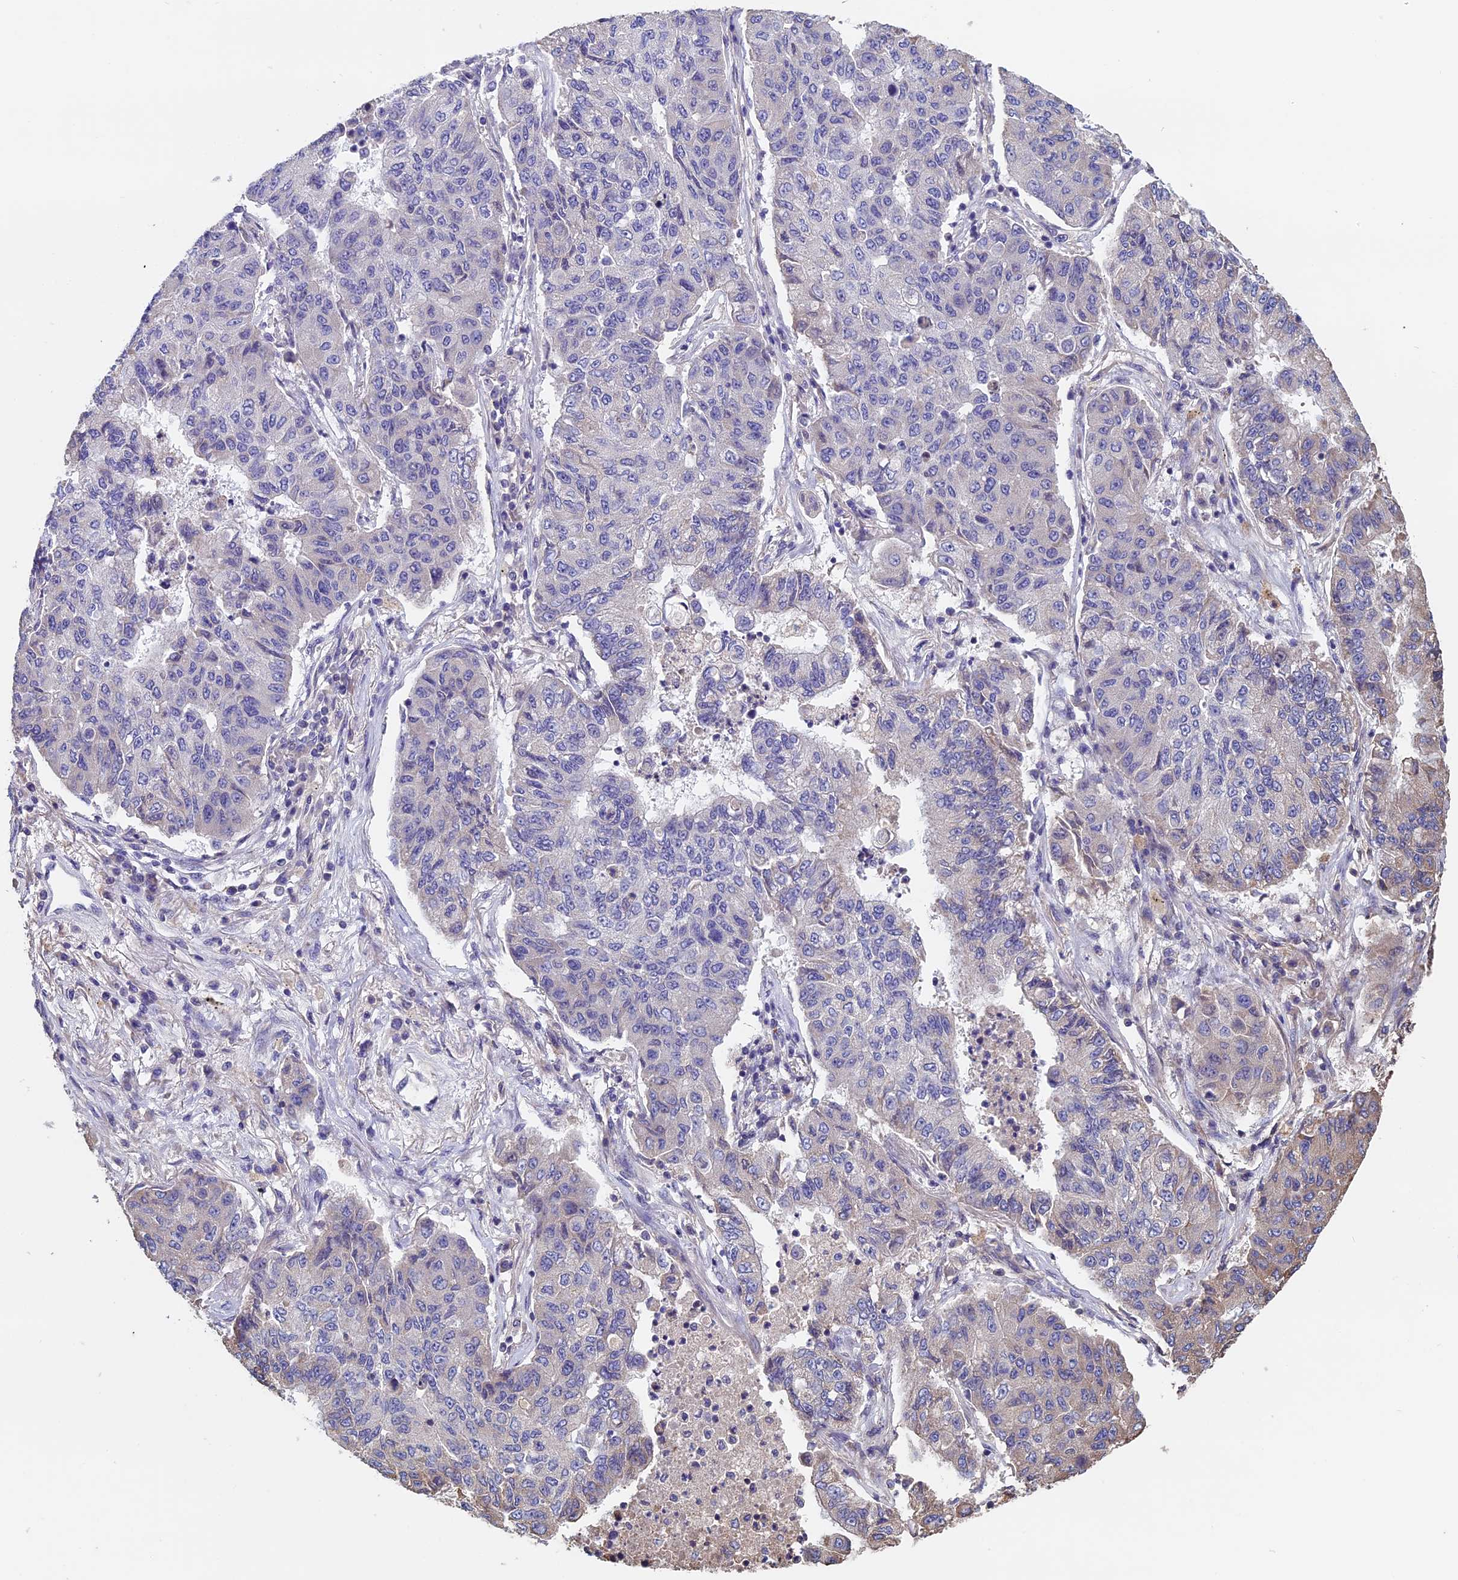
{"staining": {"intensity": "weak", "quantity": "<25%", "location": "cytoplasmic/membranous"}, "tissue": "lung cancer", "cell_type": "Tumor cells", "image_type": "cancer", "snomed": [{"axis": "morphology", "description": "Squamous cell carcinoma, NOS"}, {"axis": "topography", "description": "Lung"}], "caption": "This is a micrograph of IHC staining of lung cancer (squamous cell carcinoma), which shows no expression in tumor cells.", "gene": "CCDC153", "patient": {"sex": "male", "age": 74}}